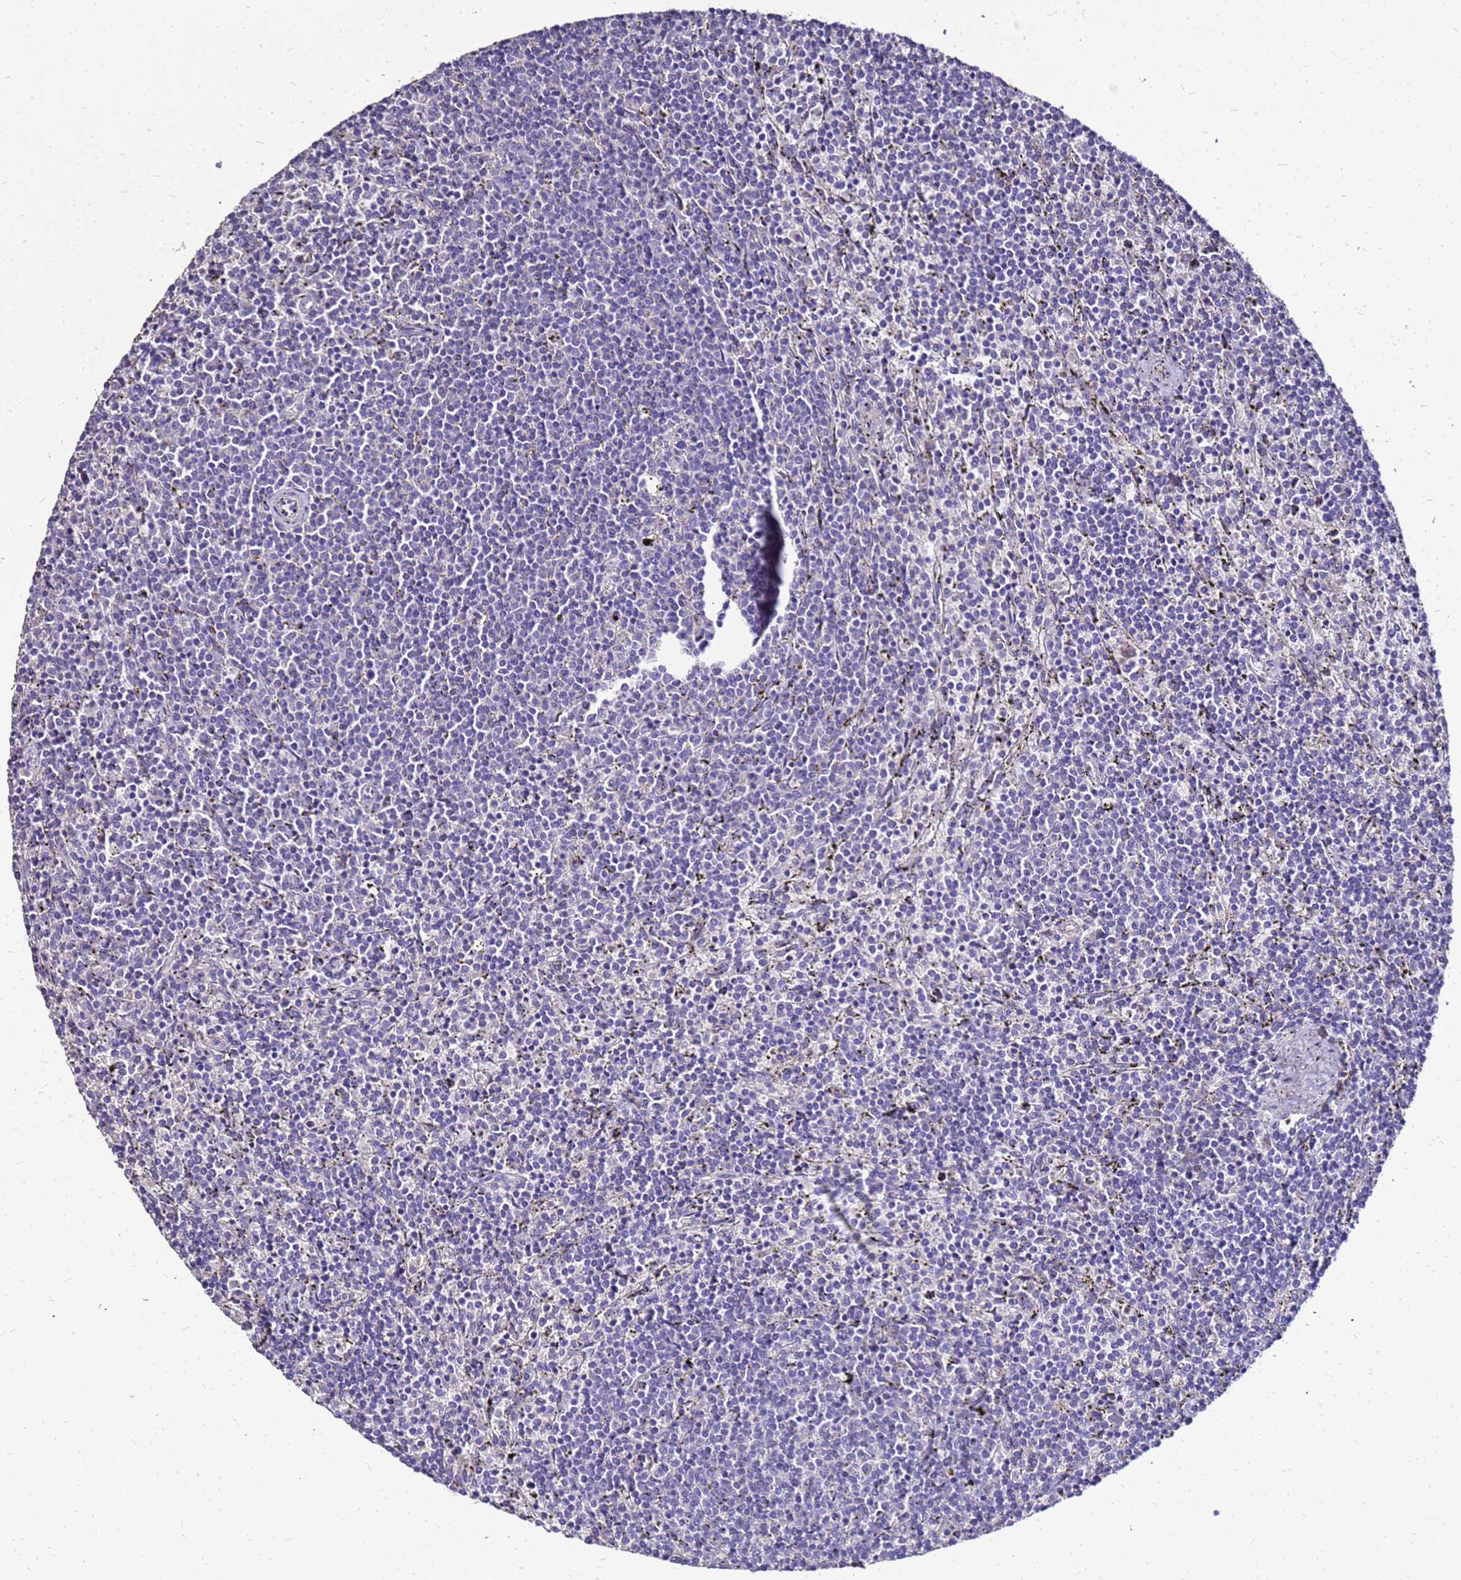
{"staining": {"intensity": "negative", "quantity": "none", "location": "none"}, "tissue": "lymphoma", "cell_type": "Tumor cells", "image_type": "cancer", "snomed": [{"axis": "morphology", "description": "Malignant lymphoma, non-Hodgkin's type, Low grade"}, {"axis": "topography", "description": "Spleen"}], "caption": "High magnification brightfield microscopy of lymphoma stained with DAB (brown) and counterstained with hematoxylin (blue): tumor cells show no significant staining. (Brightfield microscopy of DAB (3,3'-diaminobenzidine) immunohistochemistry (IHC) at high magnification).", "gene": "S100A2", "patient": {"sex": "female", "age": 50}}